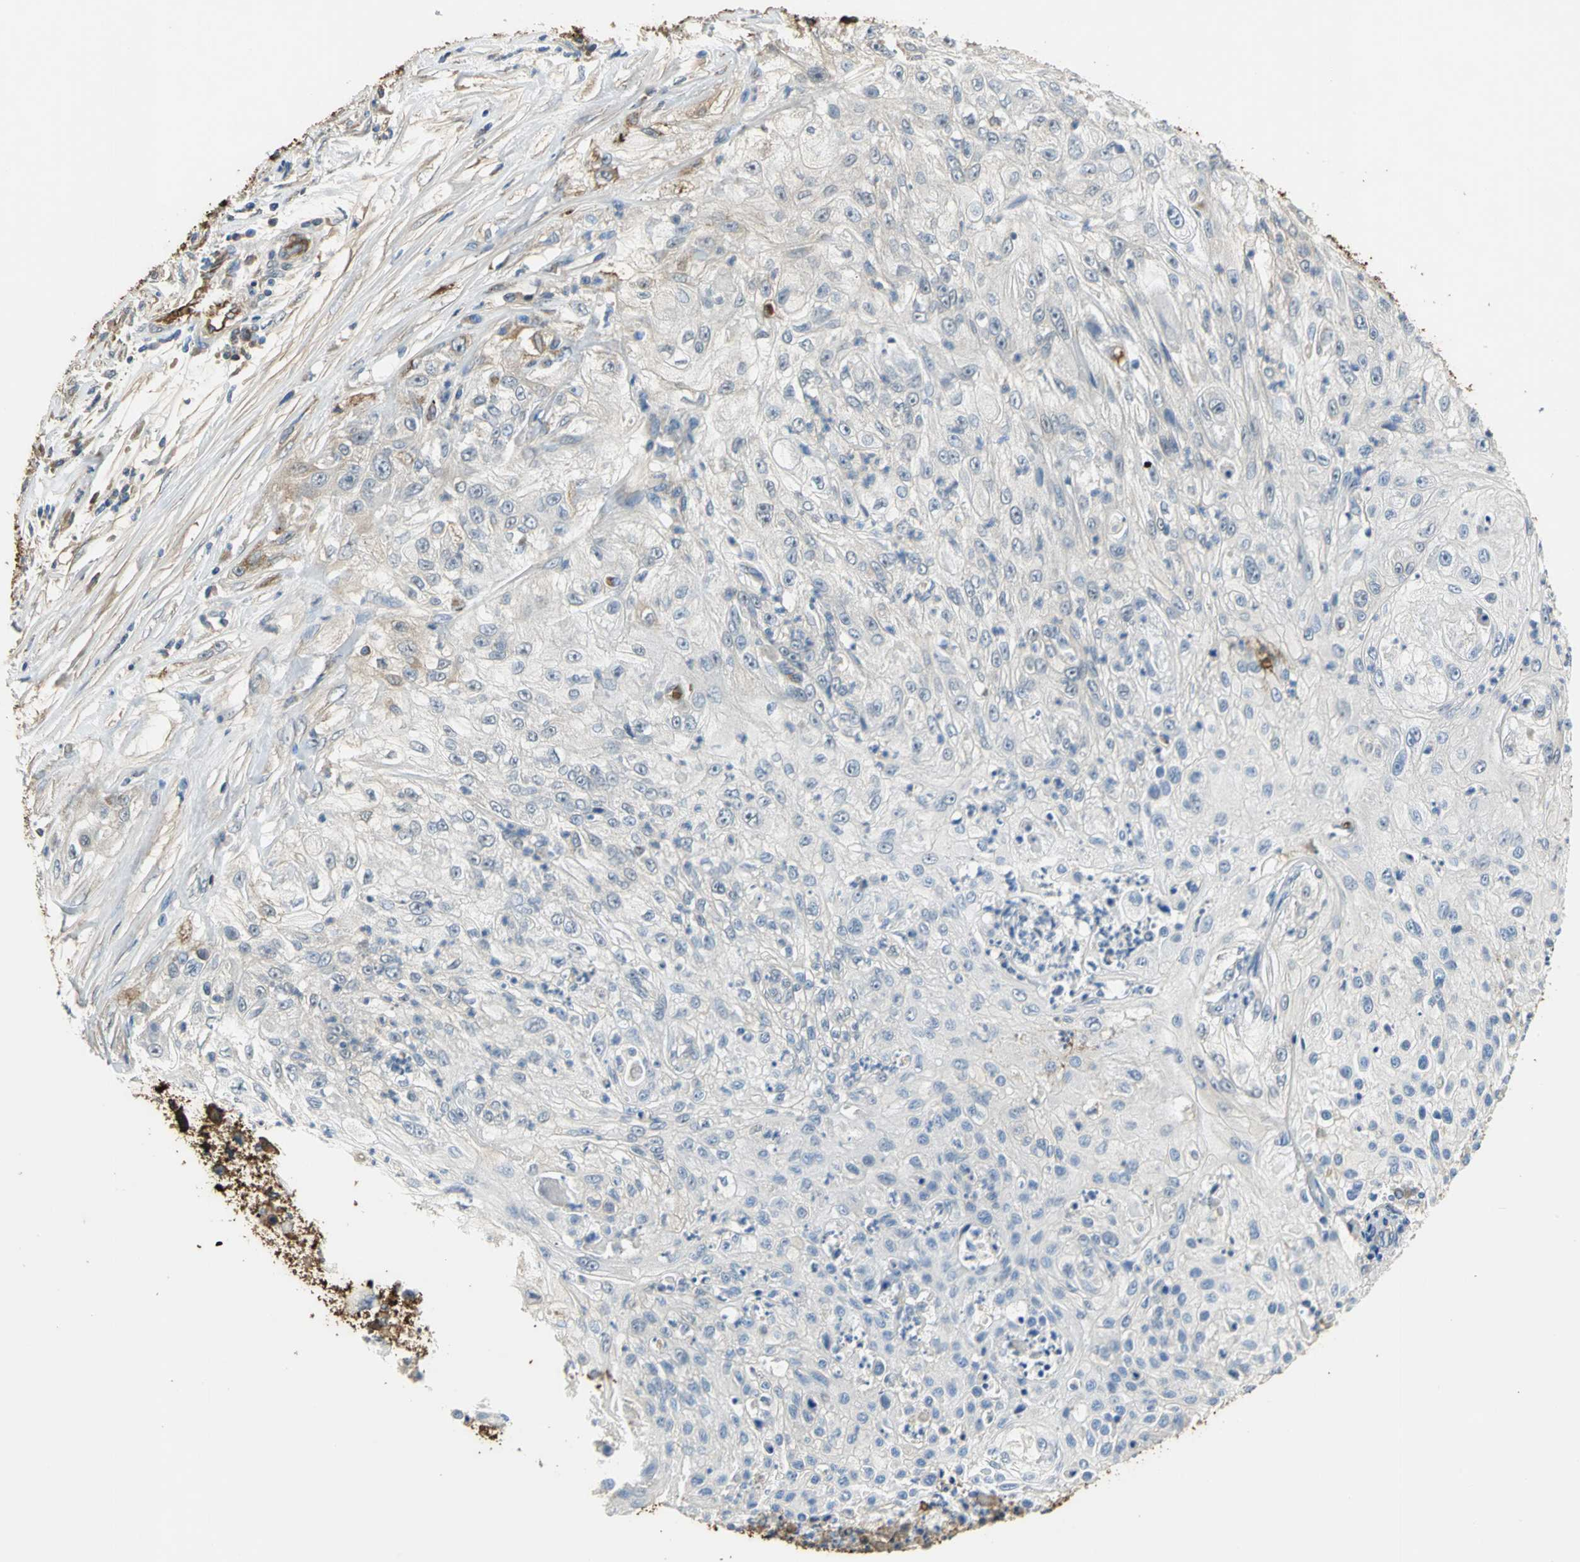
{"staining": {"intensity": "weak", "quantity": "25%-75%", "location": "cytoplasmic/membranous"}, "tissue": "lung cancer", "cell_type": "Tumor cells", "image_type": "cancer", "snomed": [{"axis": "morphology", "description": "Inflammation, NOS"}, {"axis": "morphology", "description": "Squamous cell carcinoma, NOS"}, {"axis": "topography", "description": "Lymph node"}, {"axis": "topography", "description": "Soft tissue"}, {"axis": "topography", "description": "Lung"}], "caption": "This micrograph demonstrates lung cancer stained with immunohistochemistry (IHC) to label a protein in brown. The cytoplasmic/membranous of tumor cells show weak positivity for the protein. Nuclei are counter-stained blue.", "gene": "TREM1", "patient": {"sex": "male", "age": 66}}